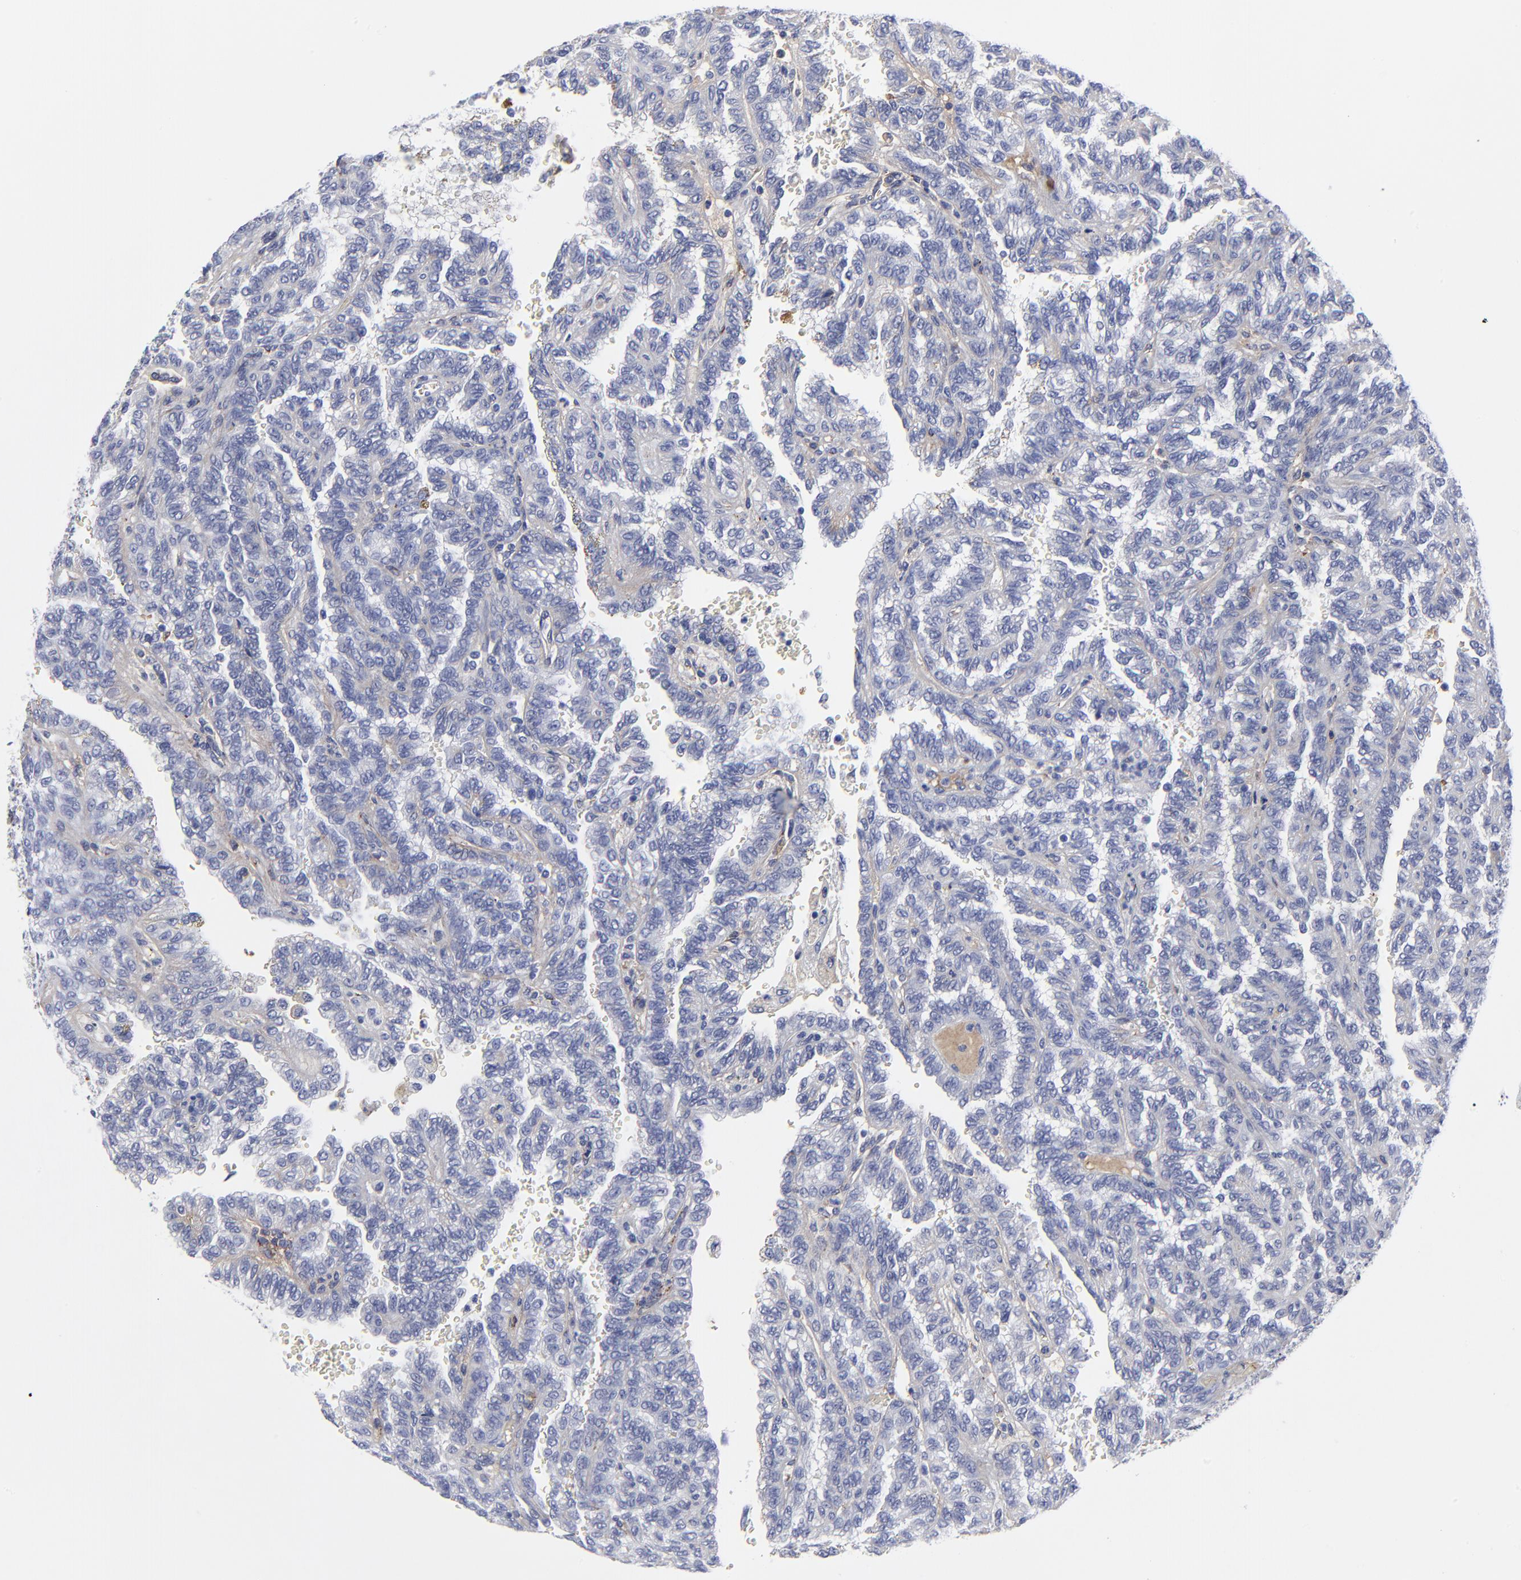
{"staining": {"intensity": "strong", "quantity": "<25%", "location": "cytoplasmic/membranous"}, "tissue": "renal cancer", "cell_type": "Tumor cells", "image_type": "cancer", "snomed": [{"axis": "morphology", "description": "Inflammation, NOS"}, {"axis": "morphology", "description": "Adenocarcinoma, NOS"}, {"axis": "topography", "description": "Kidney"}], "caption": "Immunohistochemical staining of human renal adenocarcinoma exhibits medium levels of strong cytoplasmic/membranous positivity in about <25% of tumor cells.", "gene": "DCN", "patient": {"sex": "male", "age": 68}}